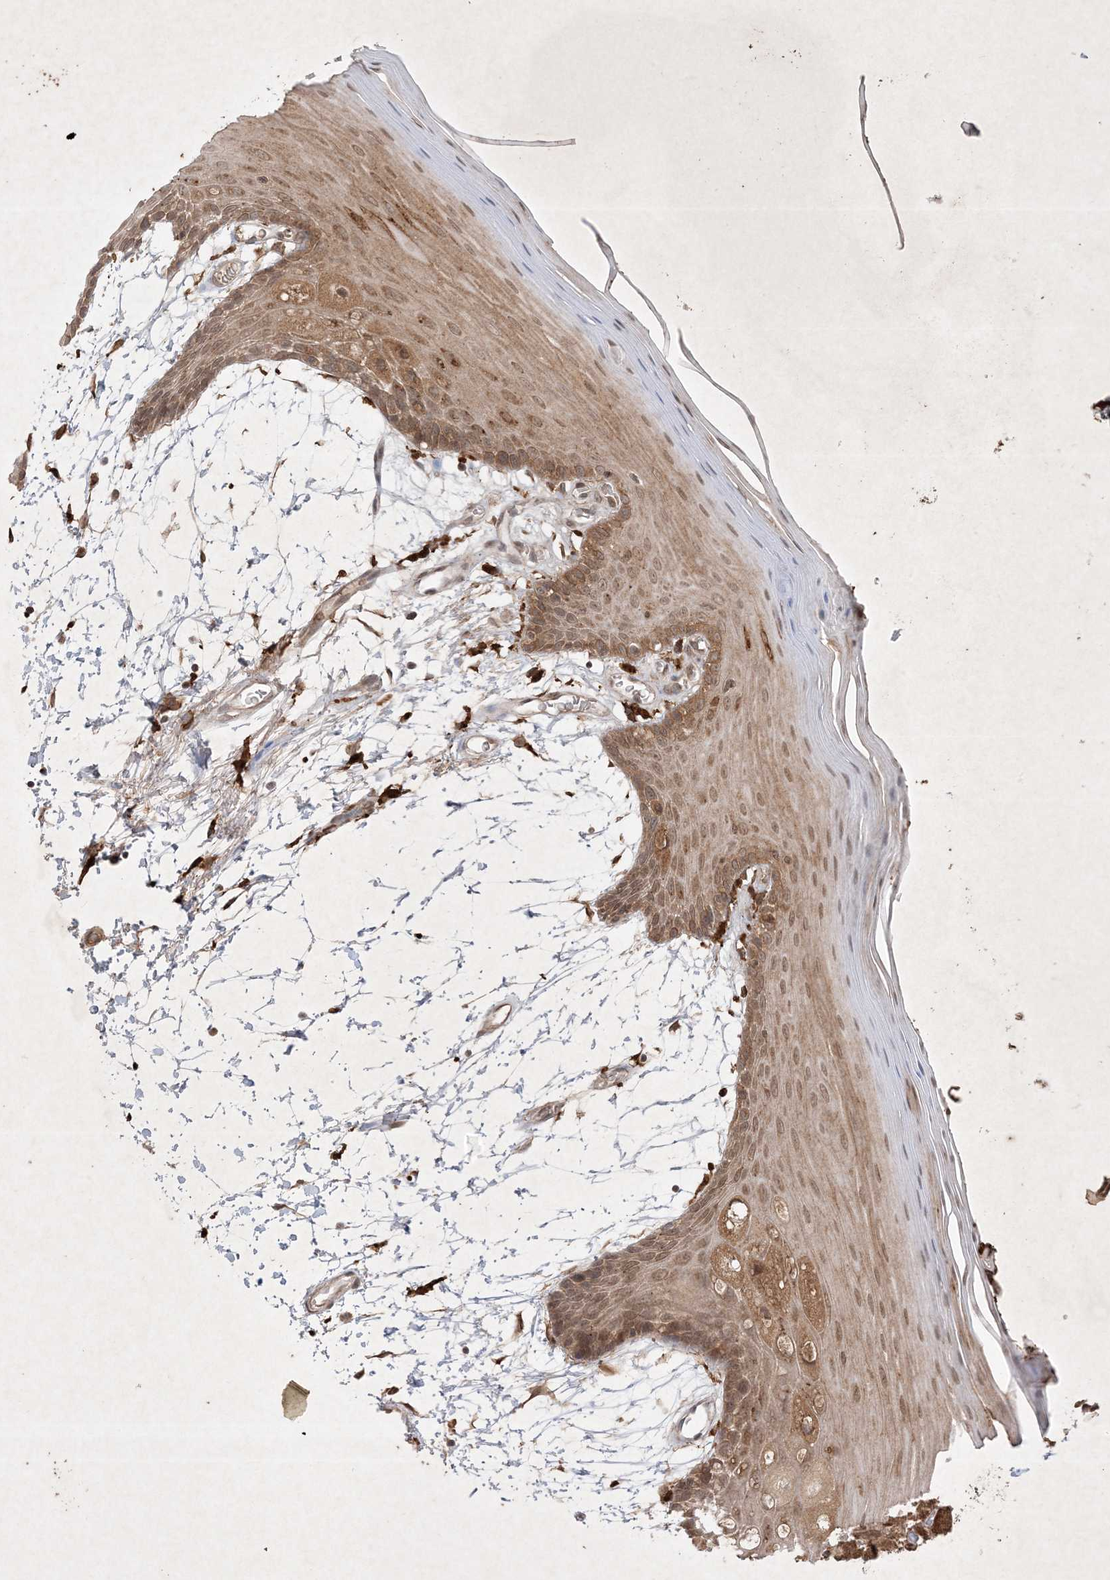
{"staining": {"intensity": "moderate", "quantity": ">75%", "location": "cytoplasmic/membranous,nuclear"}, "tissue": "oral mucosa", "cell_type": "Squamous epithelial cells", "image_type": "normal", "snomed": [{"axis": "morphology", "description": "Normal tissue, NOS"}, {"axis": "topography", "description": "Skeletal muscle"}, {"axis": "topography", "description": "Oral tissue"}, {"axis": "topography", "description": "Salivary gland"}, {"axis": "topography", "description": "Peripheral nerve tissue"}], "caption": "Protein analysis of normal oral mucosa reveals moderate cytoplasmic/membranous,nuclear positivity in about >75% of squamous epithelial cells. (DAB (3,3'-diaminobenzidine) = brown stain, brightfield microscopy at high magnification).", "gene": "PTK6", "patient": {"sex": "male", "age": 54}}